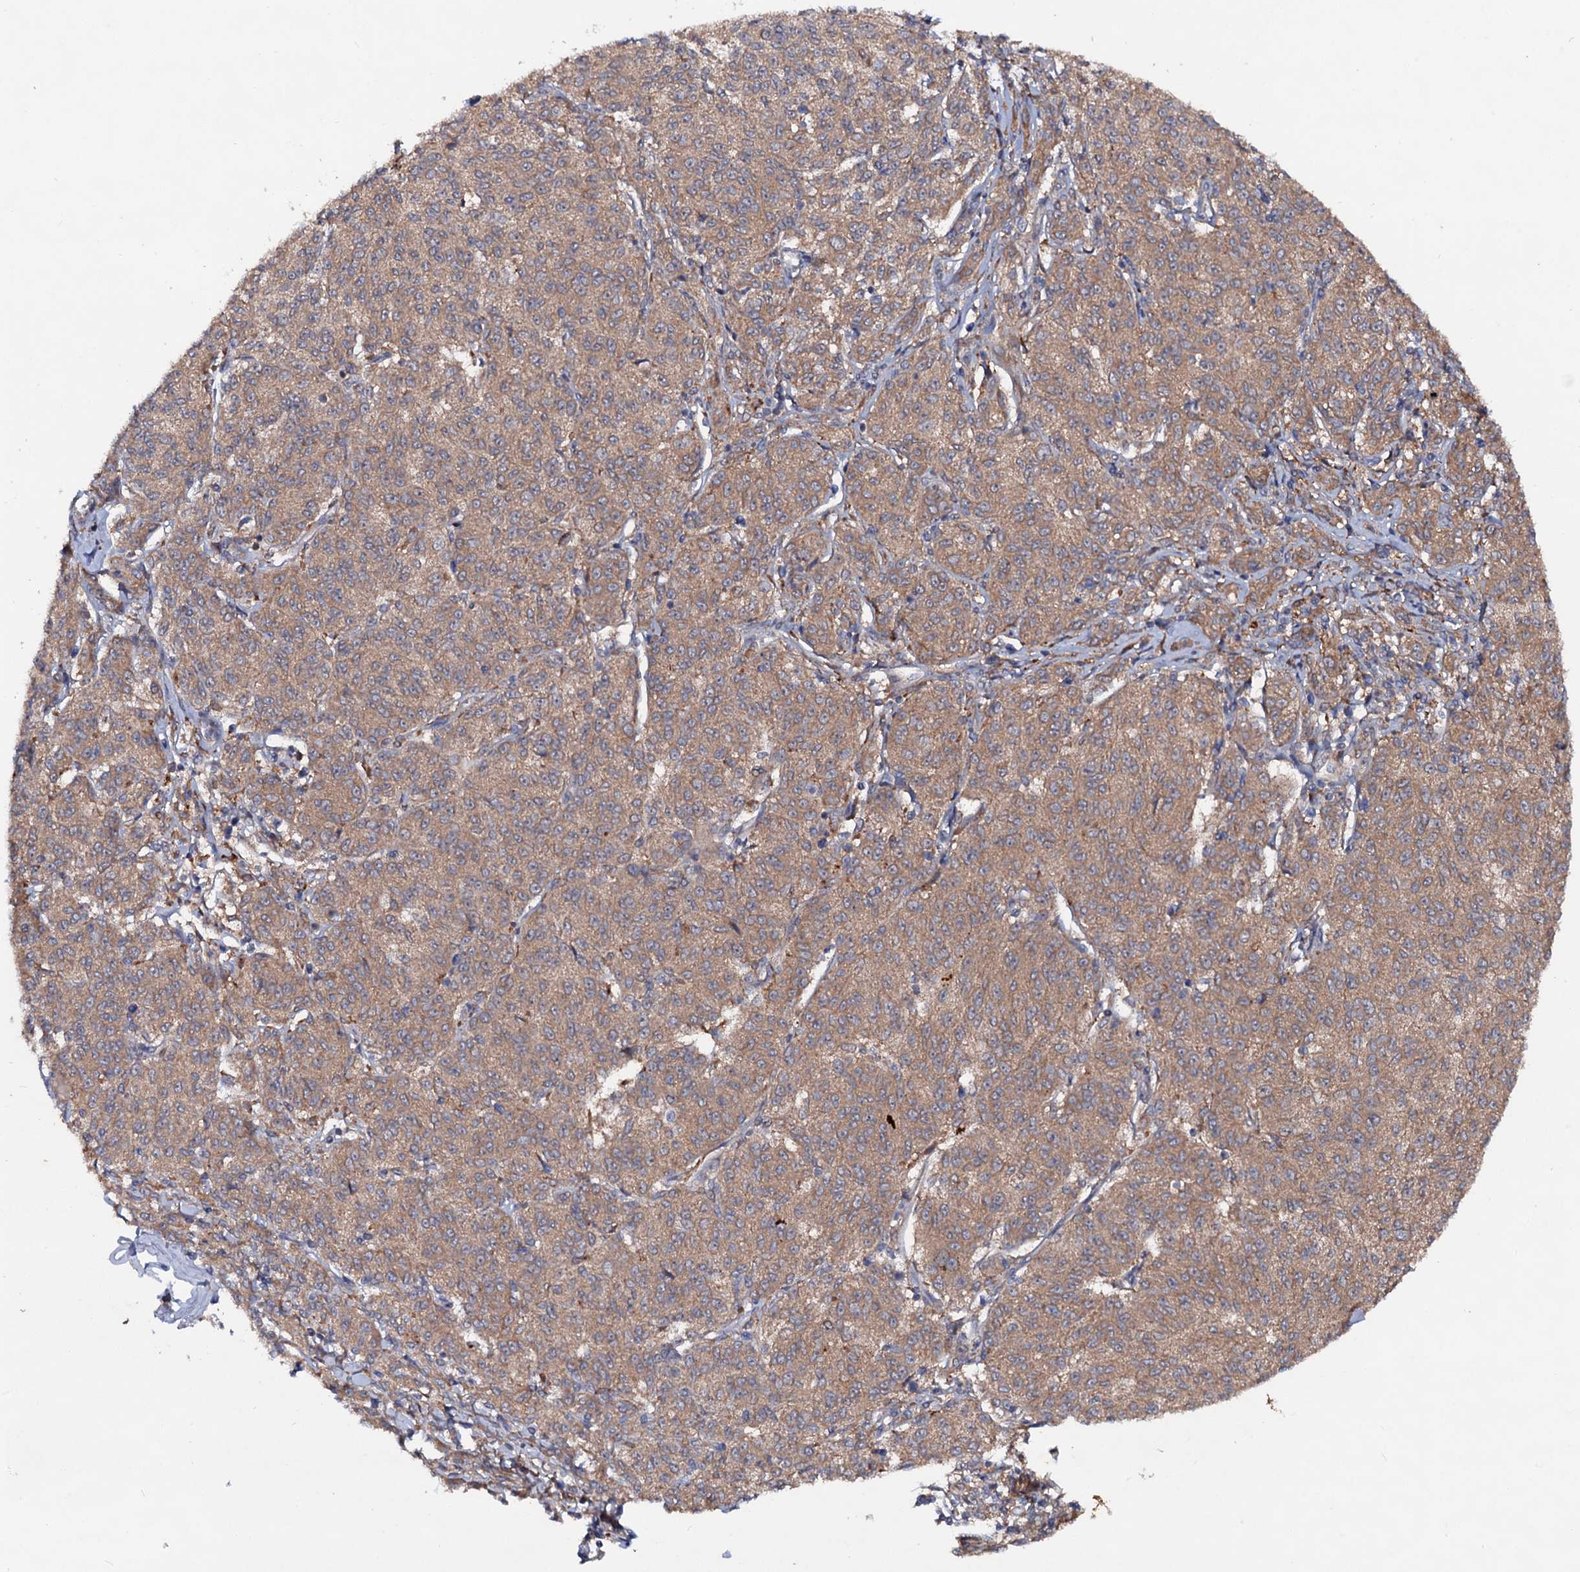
{"staining": {"intensity": "moderate", "quantity": ">75%", "location": "cytoplasmic/membranous"}, "tissue": "melanoma", "cell_type": "Tumor cells", "image_type": "cancer", "snomed": [{"axis": "morphology", "description": "Malignant melanoma, NOS"}, {"axis": "topography", "description": "Skin"}], "caption": "IHC of melanoma exhibits medium levels of moderate cytoplasmic/membranous staining in about >75% of tumor cells.", "gene": "VPS29", "patient": {"sex": "female", "age": 72}}